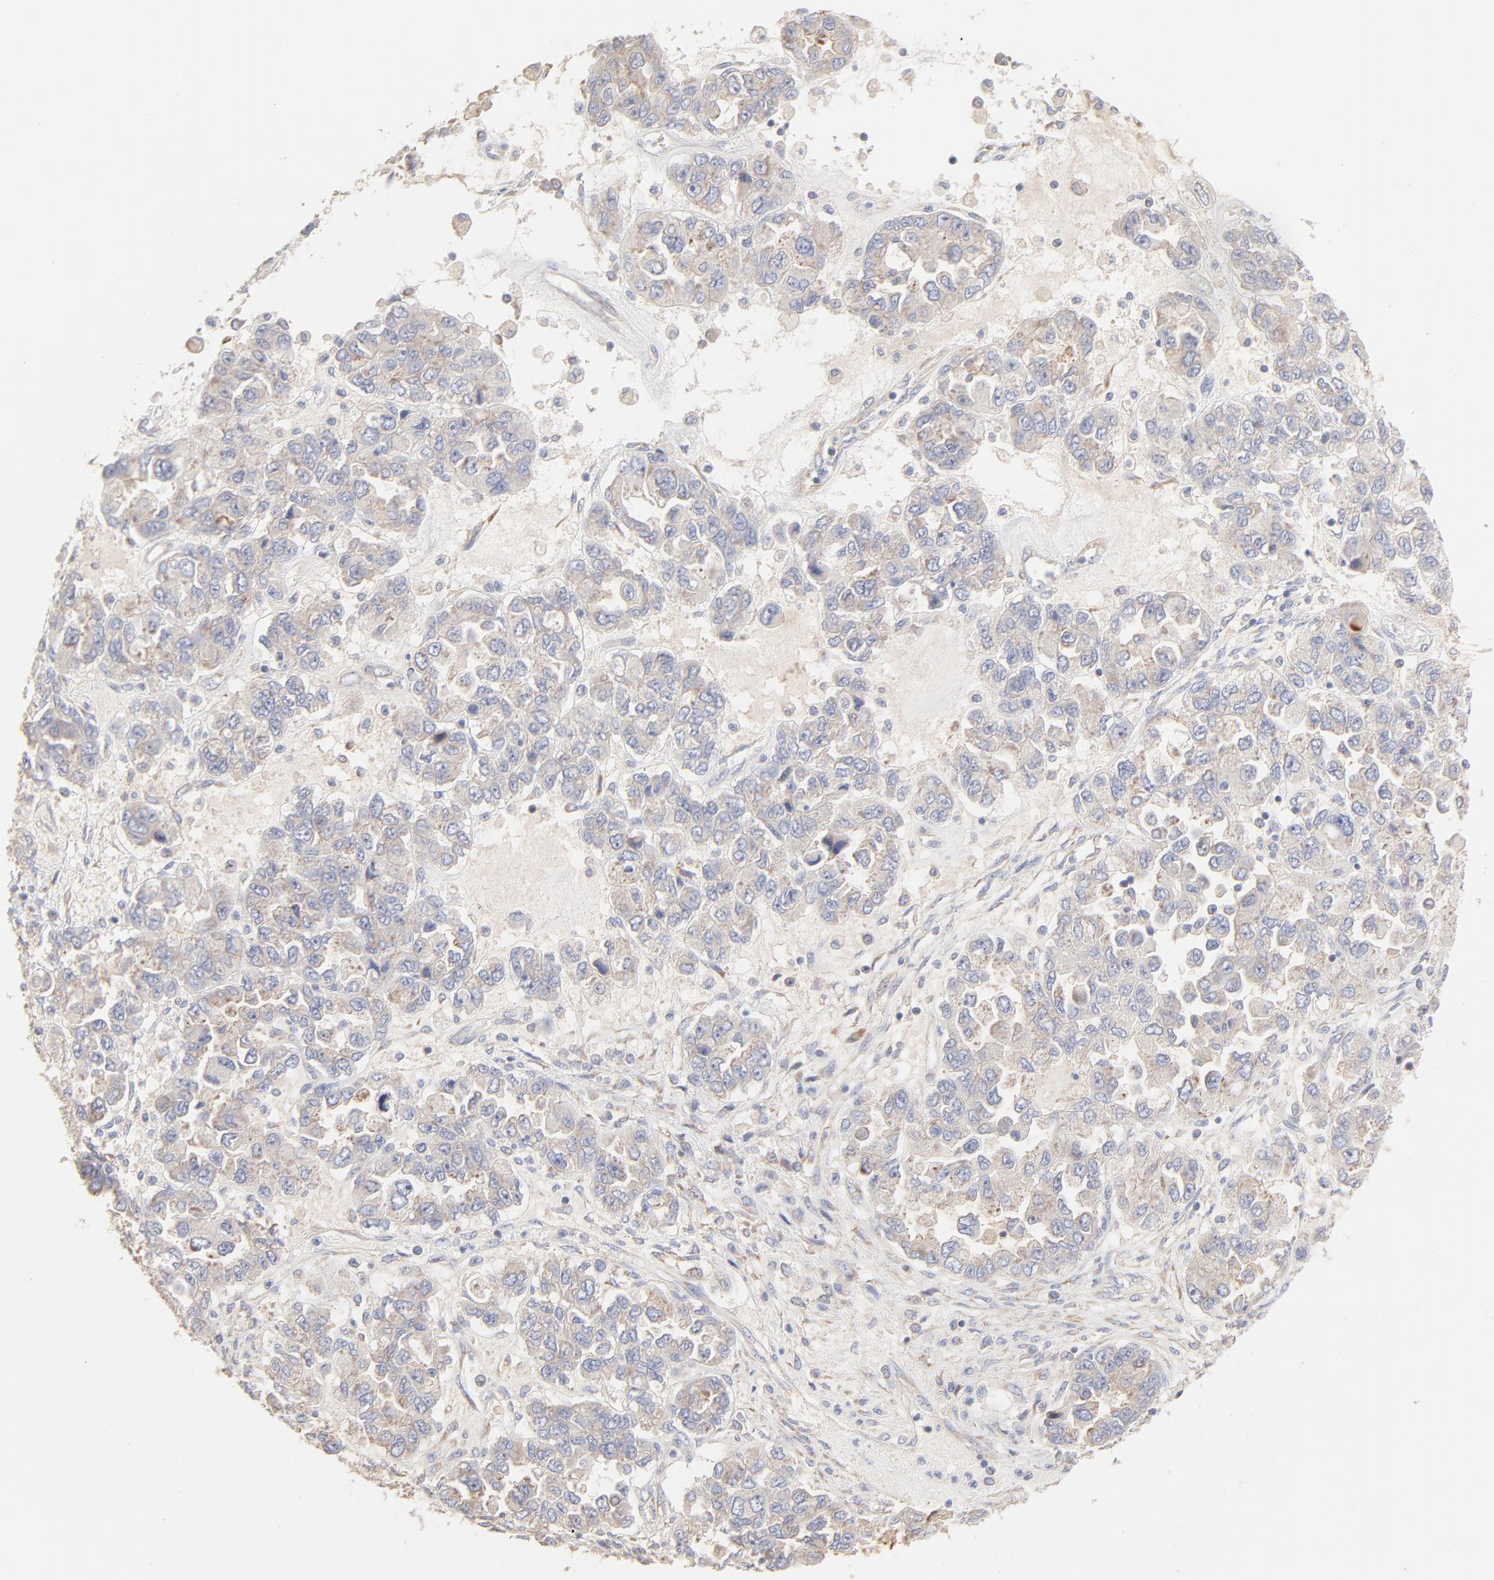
{"staining": {"intensity": "weak", "quantity": ">75%", "location": "cytoplasmic/membranous"}, "tissue": "ovarian cancer", "cell_type": "Tumor cells", "image_type": "cancer", "snomed": [{"axis": "morphology", "description": "Cystadenocarcinoma, serous, NOS"}, {"axis": "topography", "description": "Ovary"}], "caption": "The immunohistochemical stain shows weak cytoplasmic/membranous staining in tumor cells of ovarian cancer (serous cystadenocarcinoma) tissue.", "gene": "RPS21", "patient": {"sex": "female", "age": 84}}